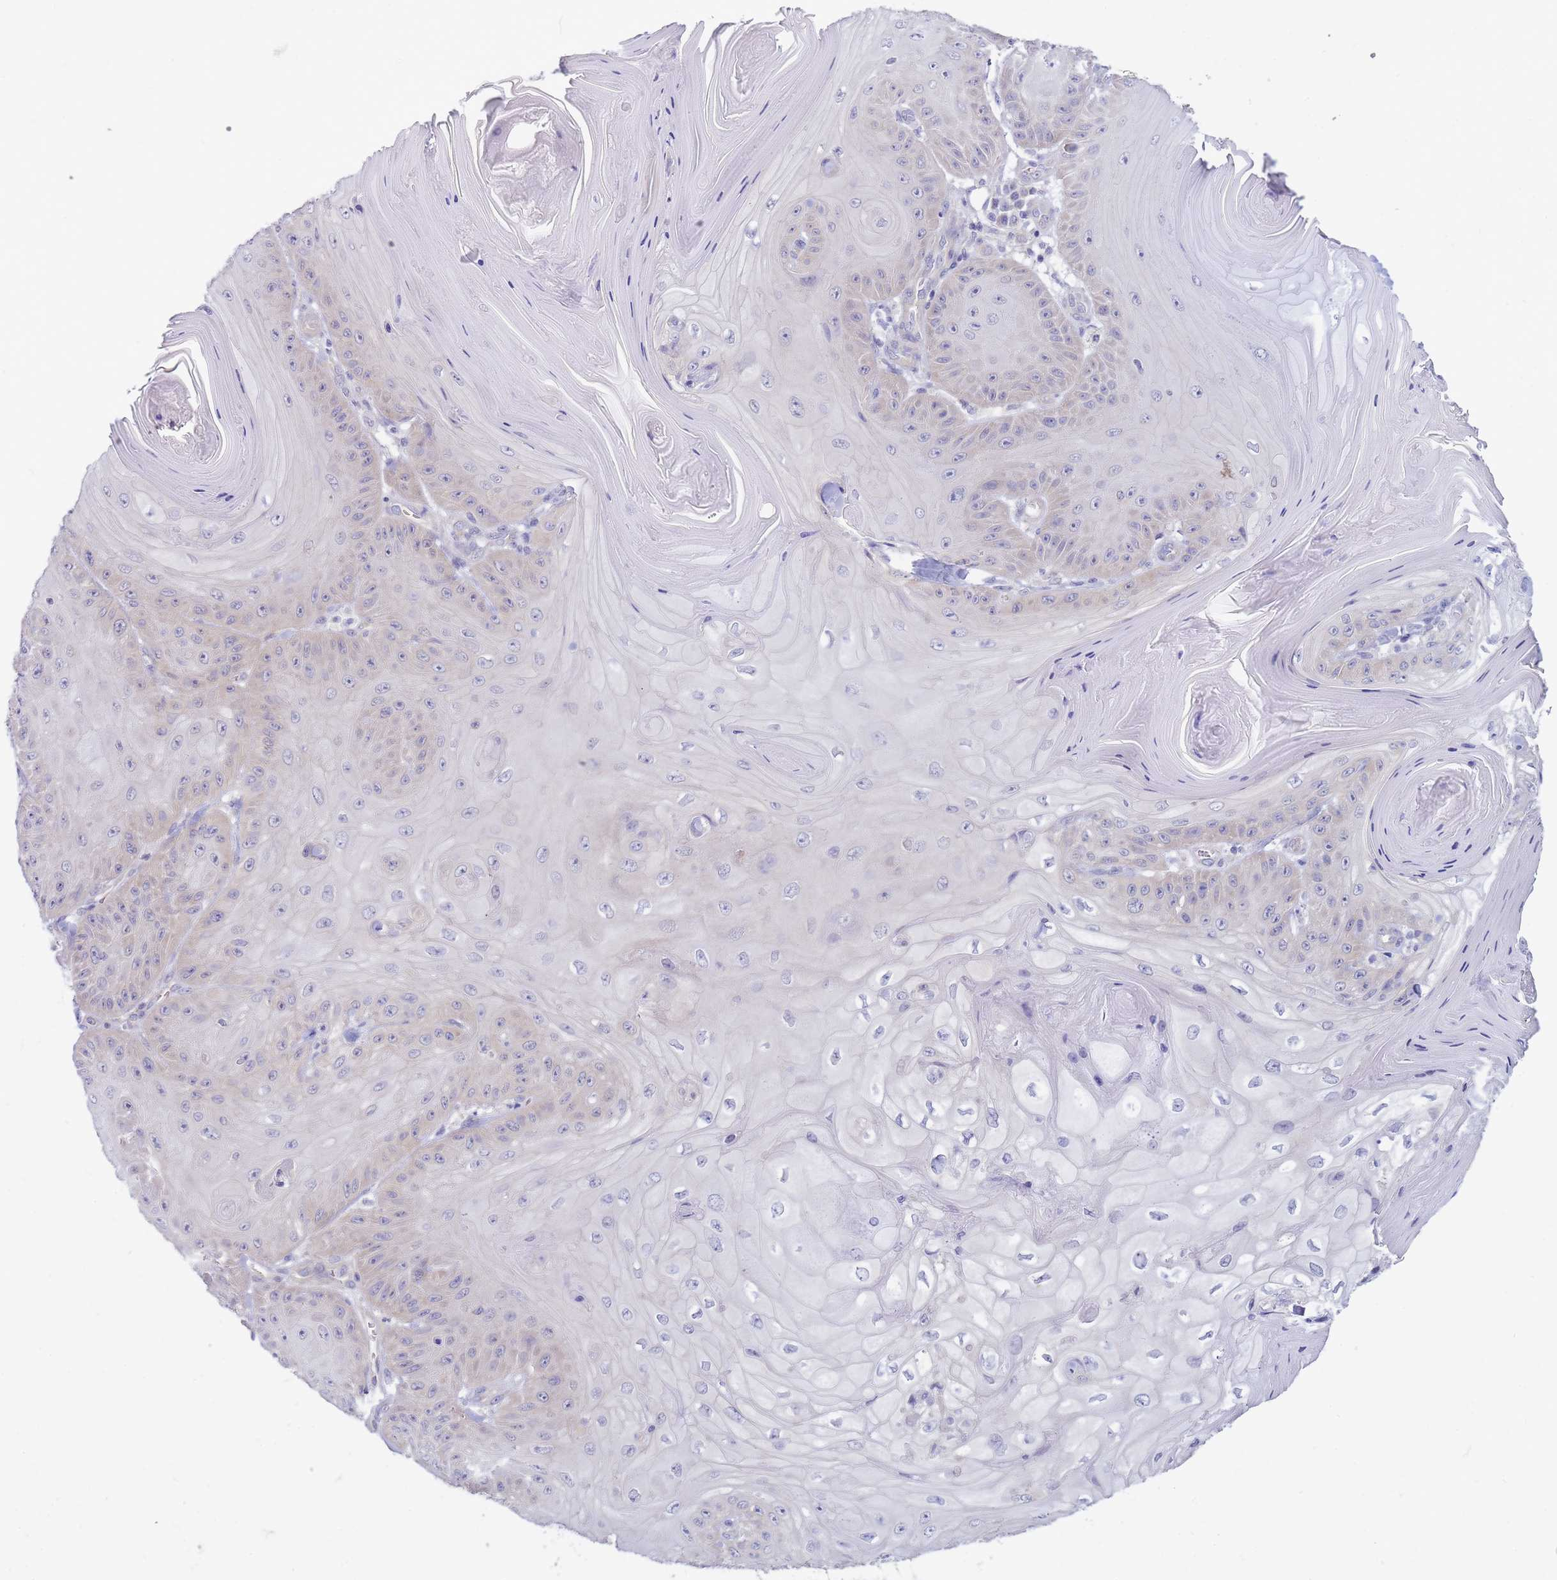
{"staining": {"intensity": "negative", "quantity": "none", "location": "none"}, "tissue": "skin cancer", "cell_type": "Tumor cells", "image_type": "cancer", "snomed": [{"axis": "morphology", "description": "Squamous cell carcinoma, NOS"}, {"axis": "topography", "description": "Skin"}], "caption": "High power microscopy image of an IHC micrograph of skin cancer, revealing no significant staining in tumor cells.", "gene": "SUGT1", "patient": {"sex": "female", "age": 78}}